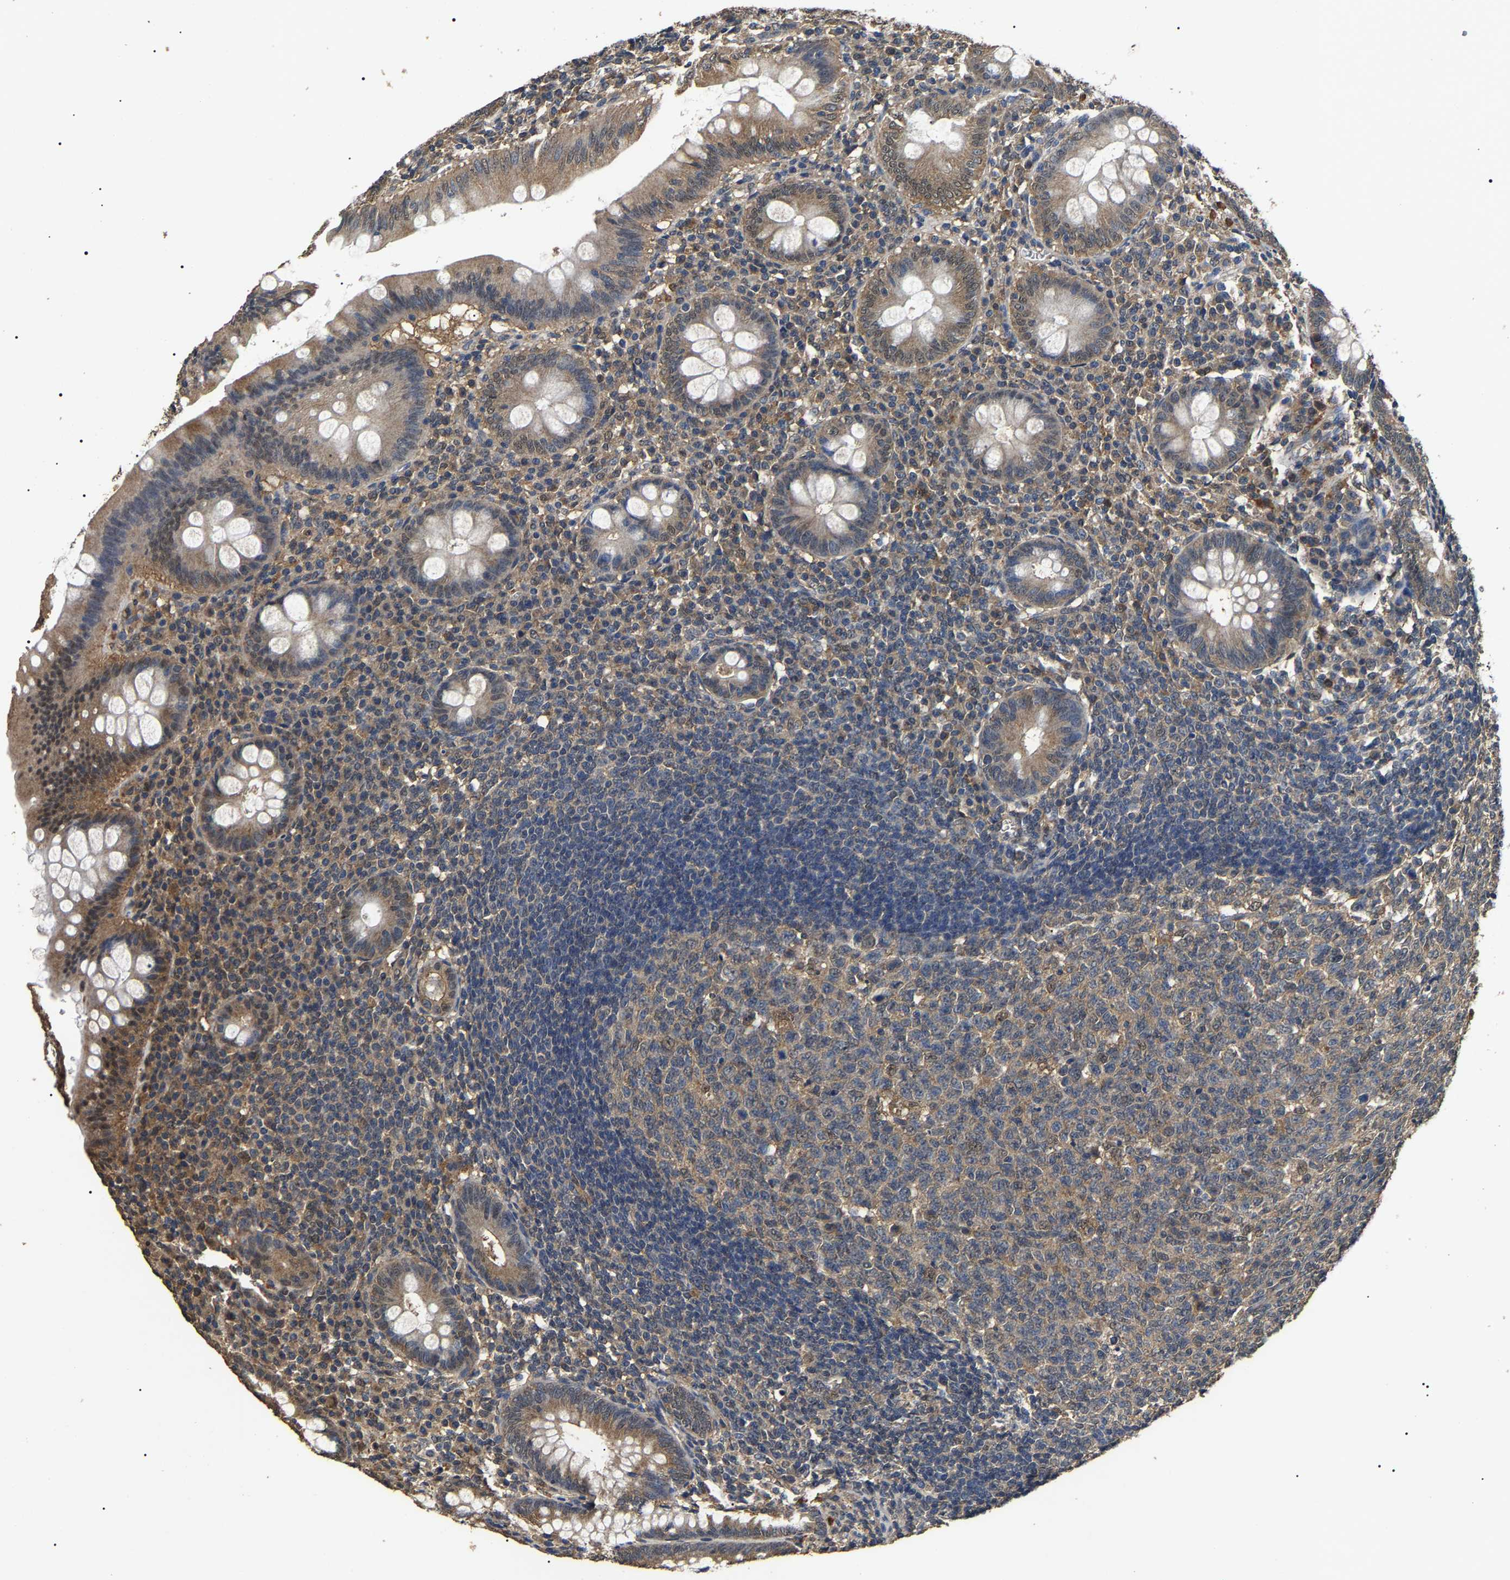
{"staining": {"intensity": "moderate", "quantity": ">75%", "location": "cytoplasmic/membranous"}, "tissue": "appendix", "cell_type": "Glandular cells", "image_type": "normal", "snomed": [{"axis": "morphology", "description": "Normal tissue, NOS"}, {"axis": "topography", "description": "Appendix"}], "caption": "Approximately >75% of glandular cells in unremarkable human appendix exhibit moderate cytoplasmic/membranous protein expression as visualized by brown immunohistochemical staining.", "gene": "PSMD8", "patient": {"sex": "male", "age": 56}}